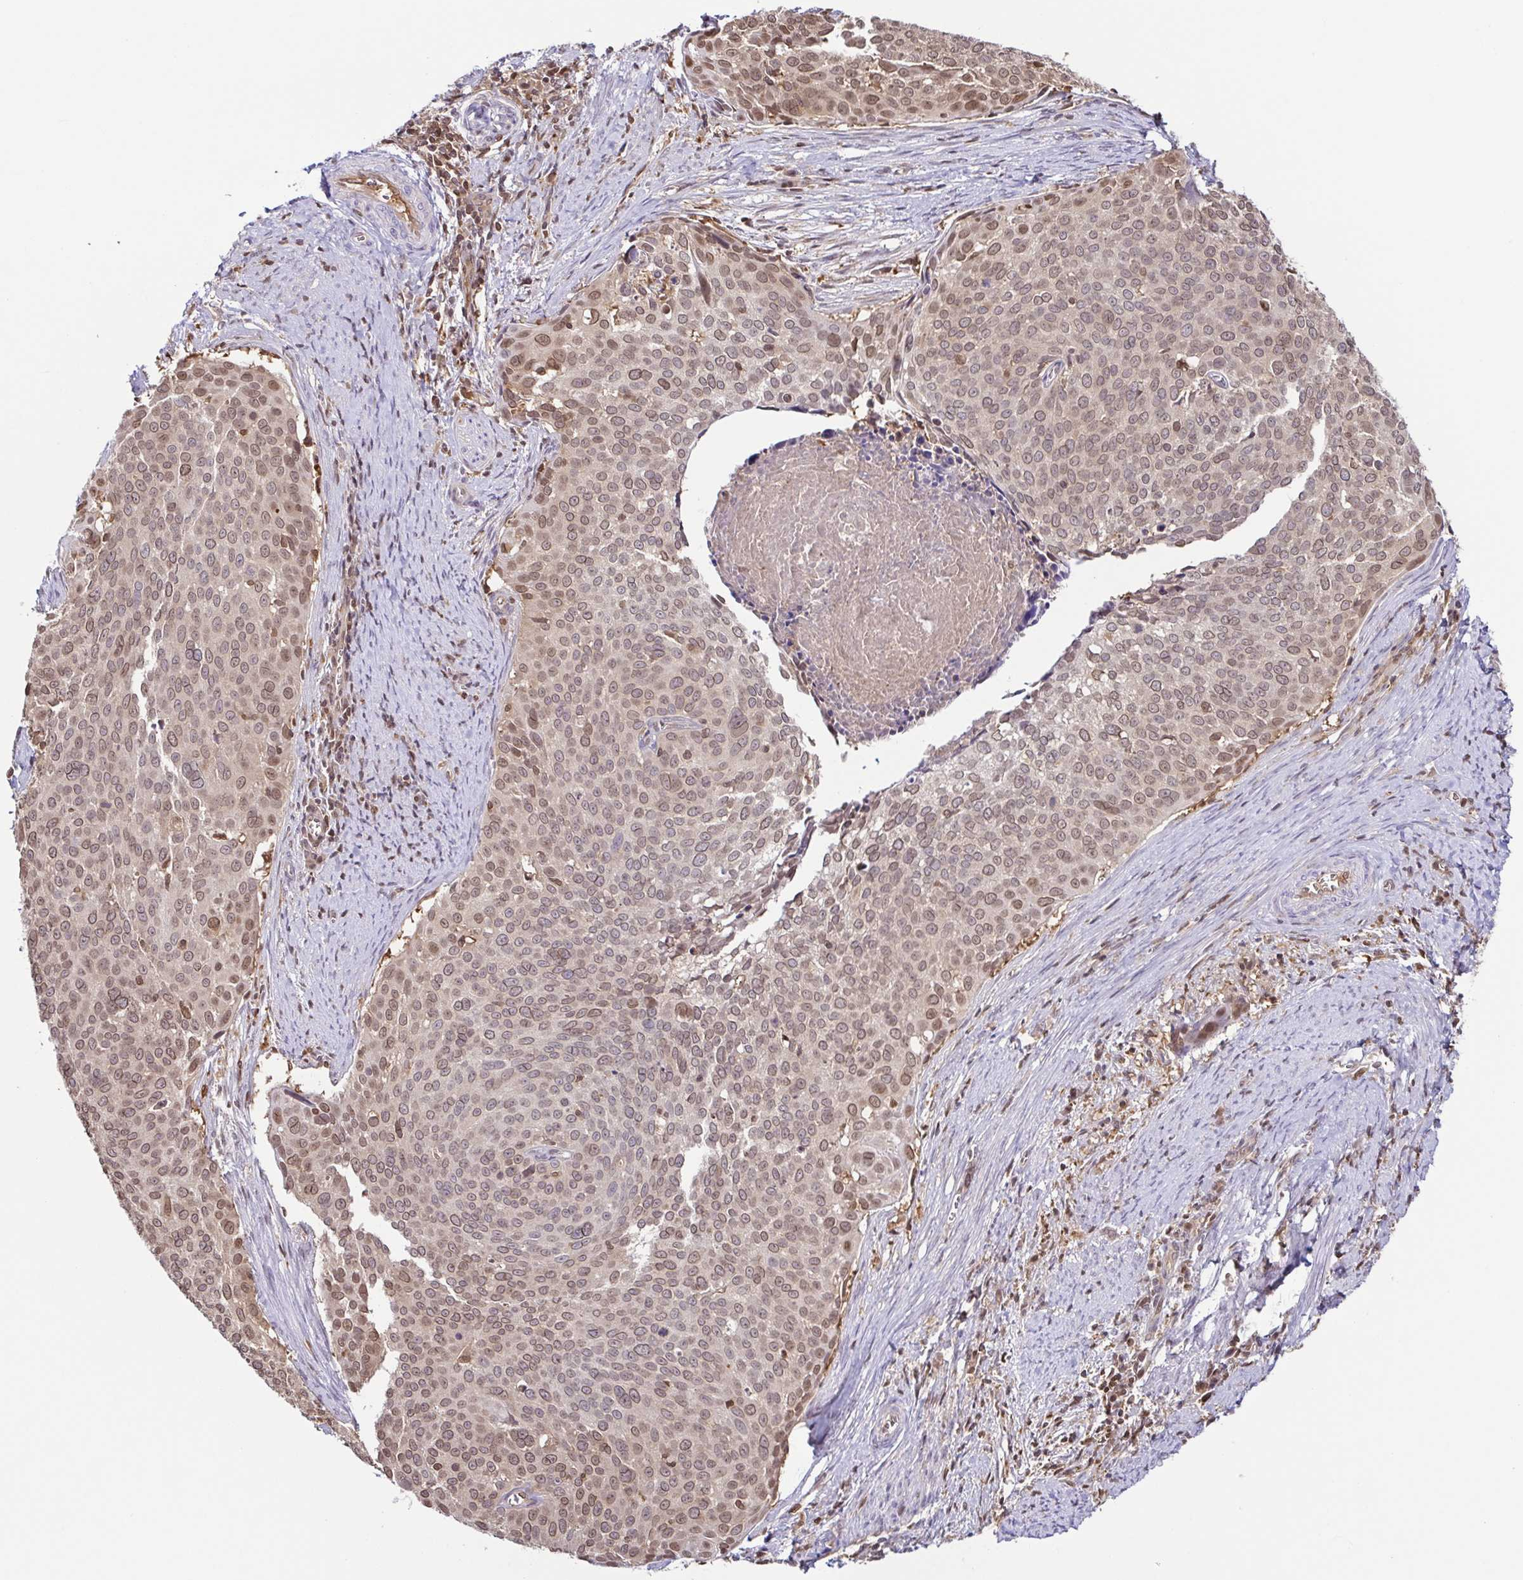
{"staining": {"intensity": "moderate", "quantity": "25%-75%", "location": "nuclear"}, "tissue": "cervical cancer", "cell_type": "Tumor cells", "image_type": "cancer", "snomed": [{"axis": "morphology", "description": "Squamous cell carcinoma, NOS"}, {"axis": "topography", "description": "Cervix"}], "caption": "An image of human squamous cell carcinoma (cervical) stained for a protein shows moderate nuclear brown staining in tumor cells.", "gene": "PSMB9", "patient": {"sex": "female", "age": 39}}